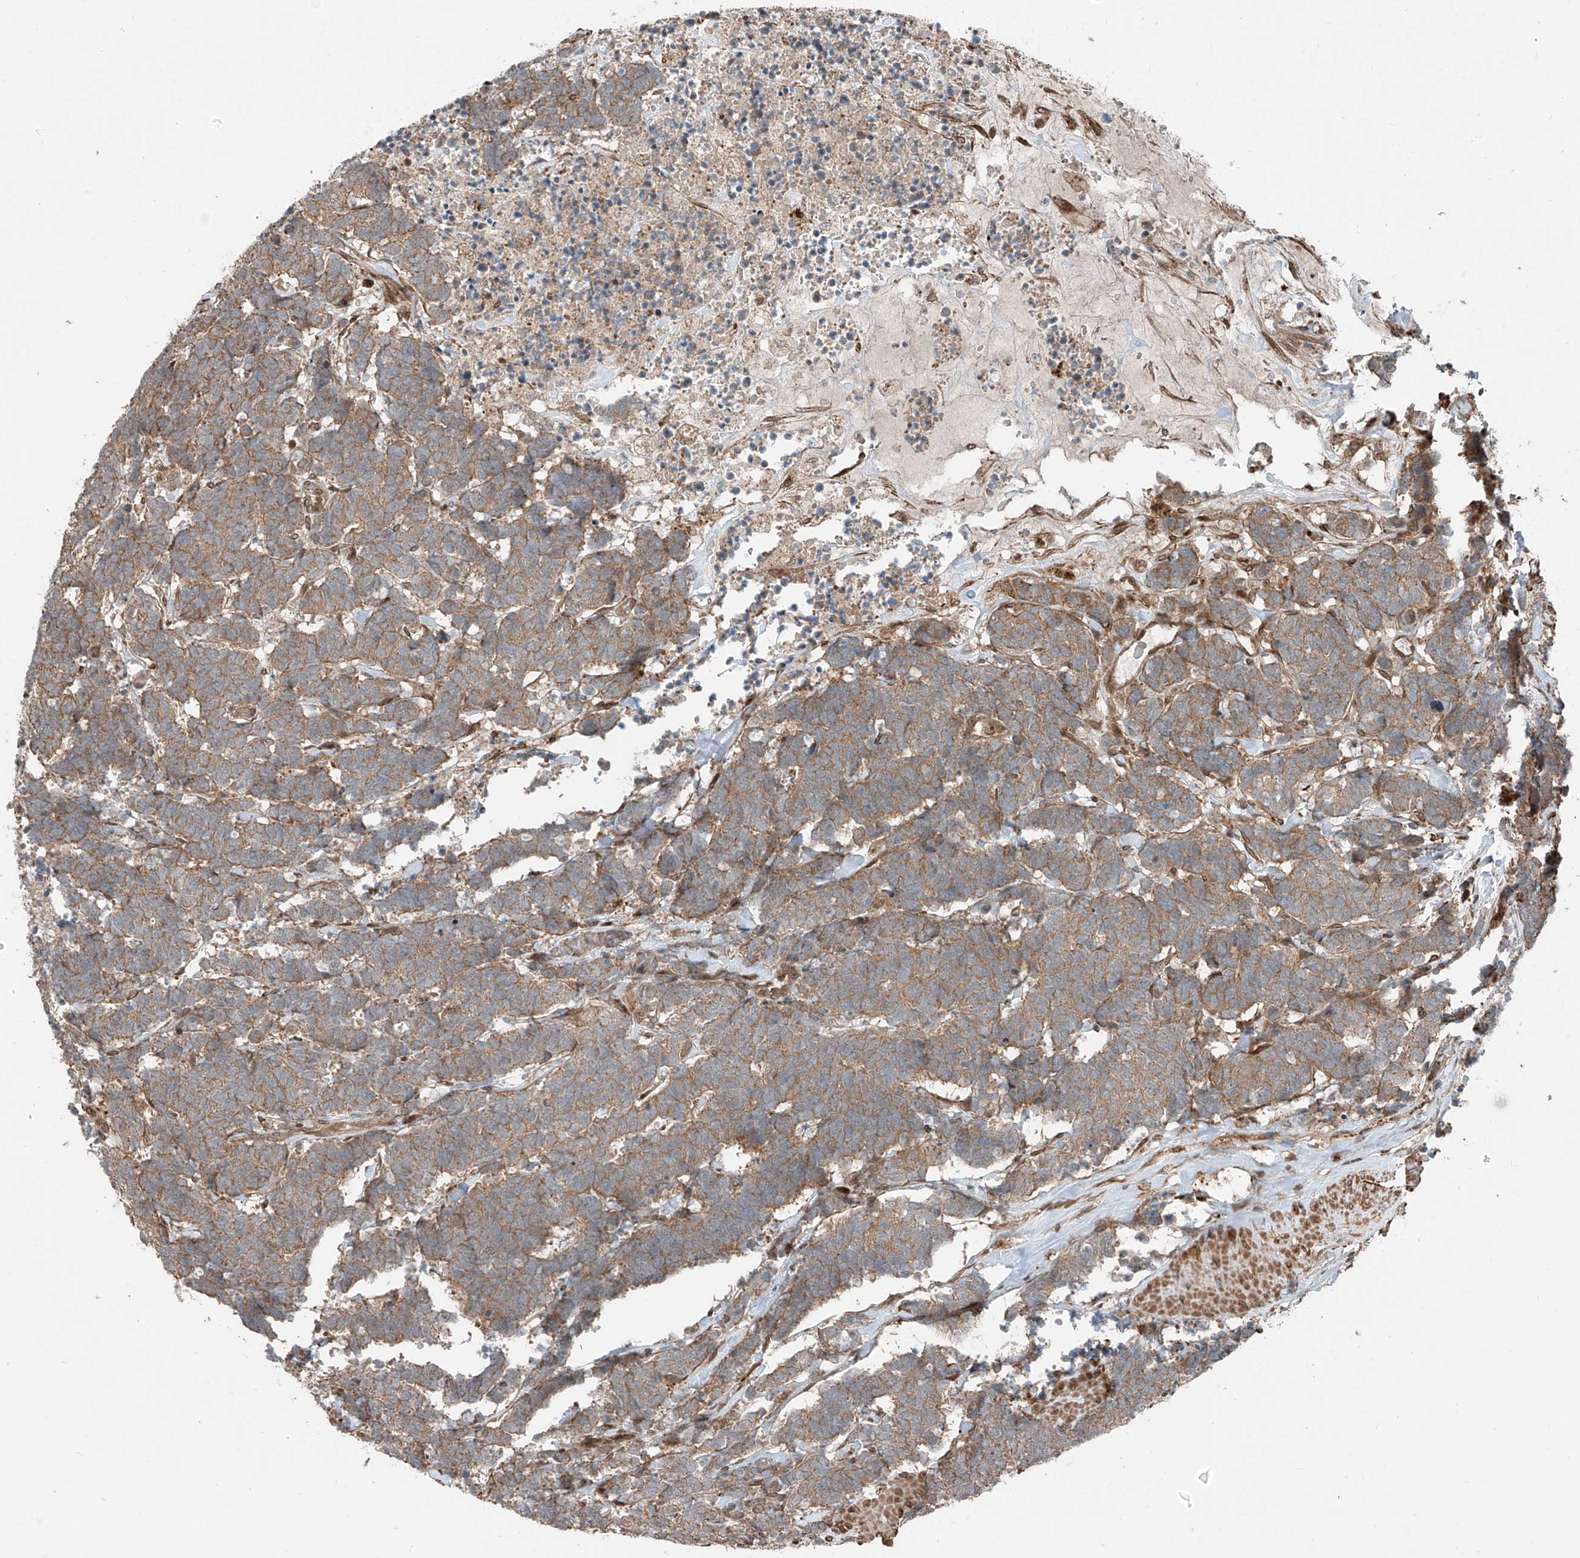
{"staining": {"intensity": "moderate", "quantity": ">75%", "location": "cytoplasmic/membranous"}, "tissue": "carcinoid", "cell_type": "Tumor cells", "image_type": "cancer", "snomed": [{"axis": "morphology", "description": "Carcinoma, NOS"}, {"axis": "morphology", "description": "Carcinoid, malignant, NOS"}, {"axis": "topography", "description": "Urinary bladder"}], "caption": "Carcinoma stained with immunohistochemistry exhibits moderate cytoplasmic/membranous staining in approximately >75% of tumor cells.", "gene": "CEP162", "patient": {"sex": "male", "age": 57}}